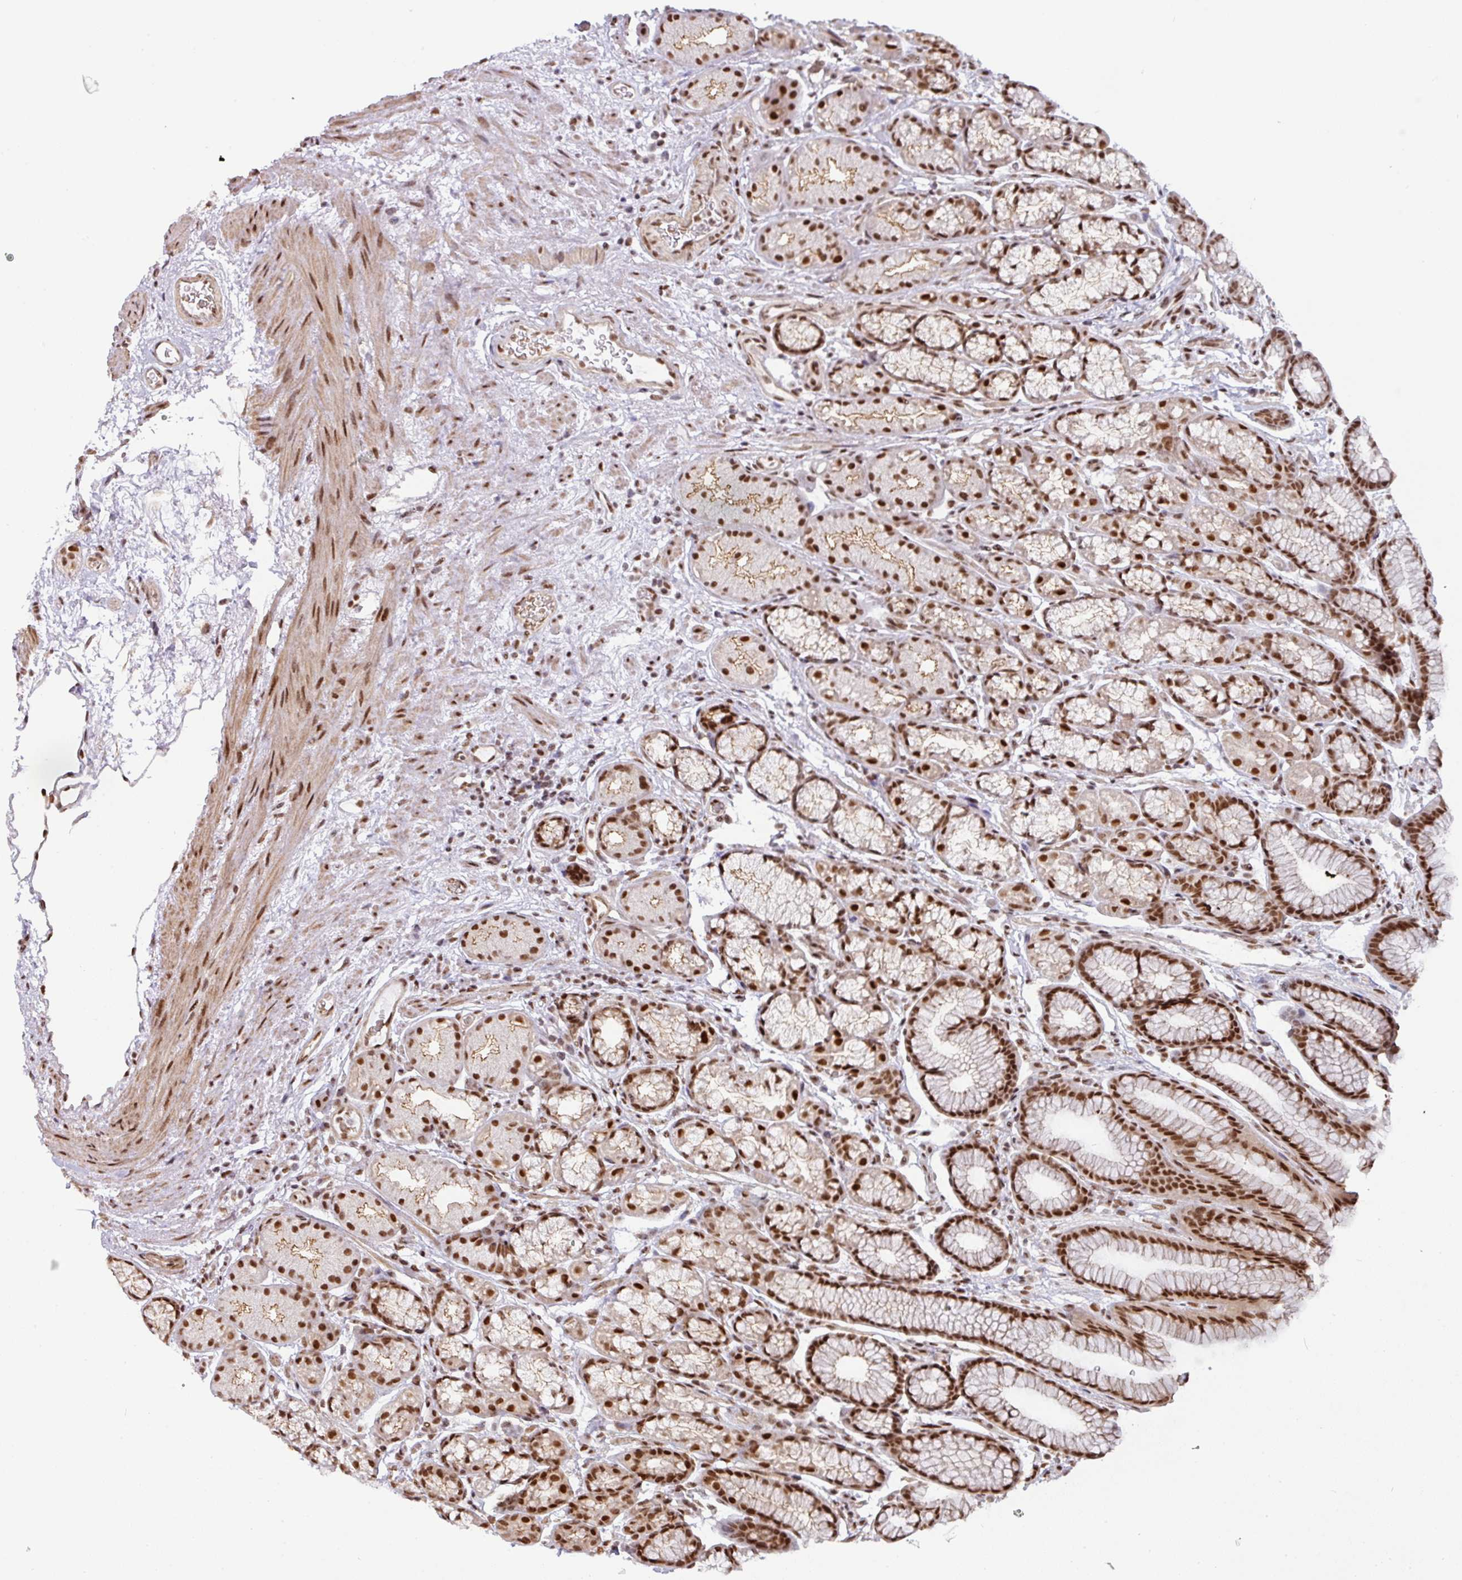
{"staining": {"intensity": "strong", "quantity": ">75%", "location": "cytoplasmic/membranous,nuclear"}, "tissue": "stomach", "cell_type": "Glandular cells", "image_type": "normal", "snomed": [{"axis": "morphology", "description": "Normal tissue, NOS"}, {"axis": "topography", "description": "Stomach, lower"}], "caption": "This image shows immunohistochemistry (IHC) staining of unremarkable stomach, with high strong cytoplasmic/membranous,nuclear positivity in about >75% of glandular cells.", "gene": "NCOA5", "patient": {"sex": "male", "age": 67}}